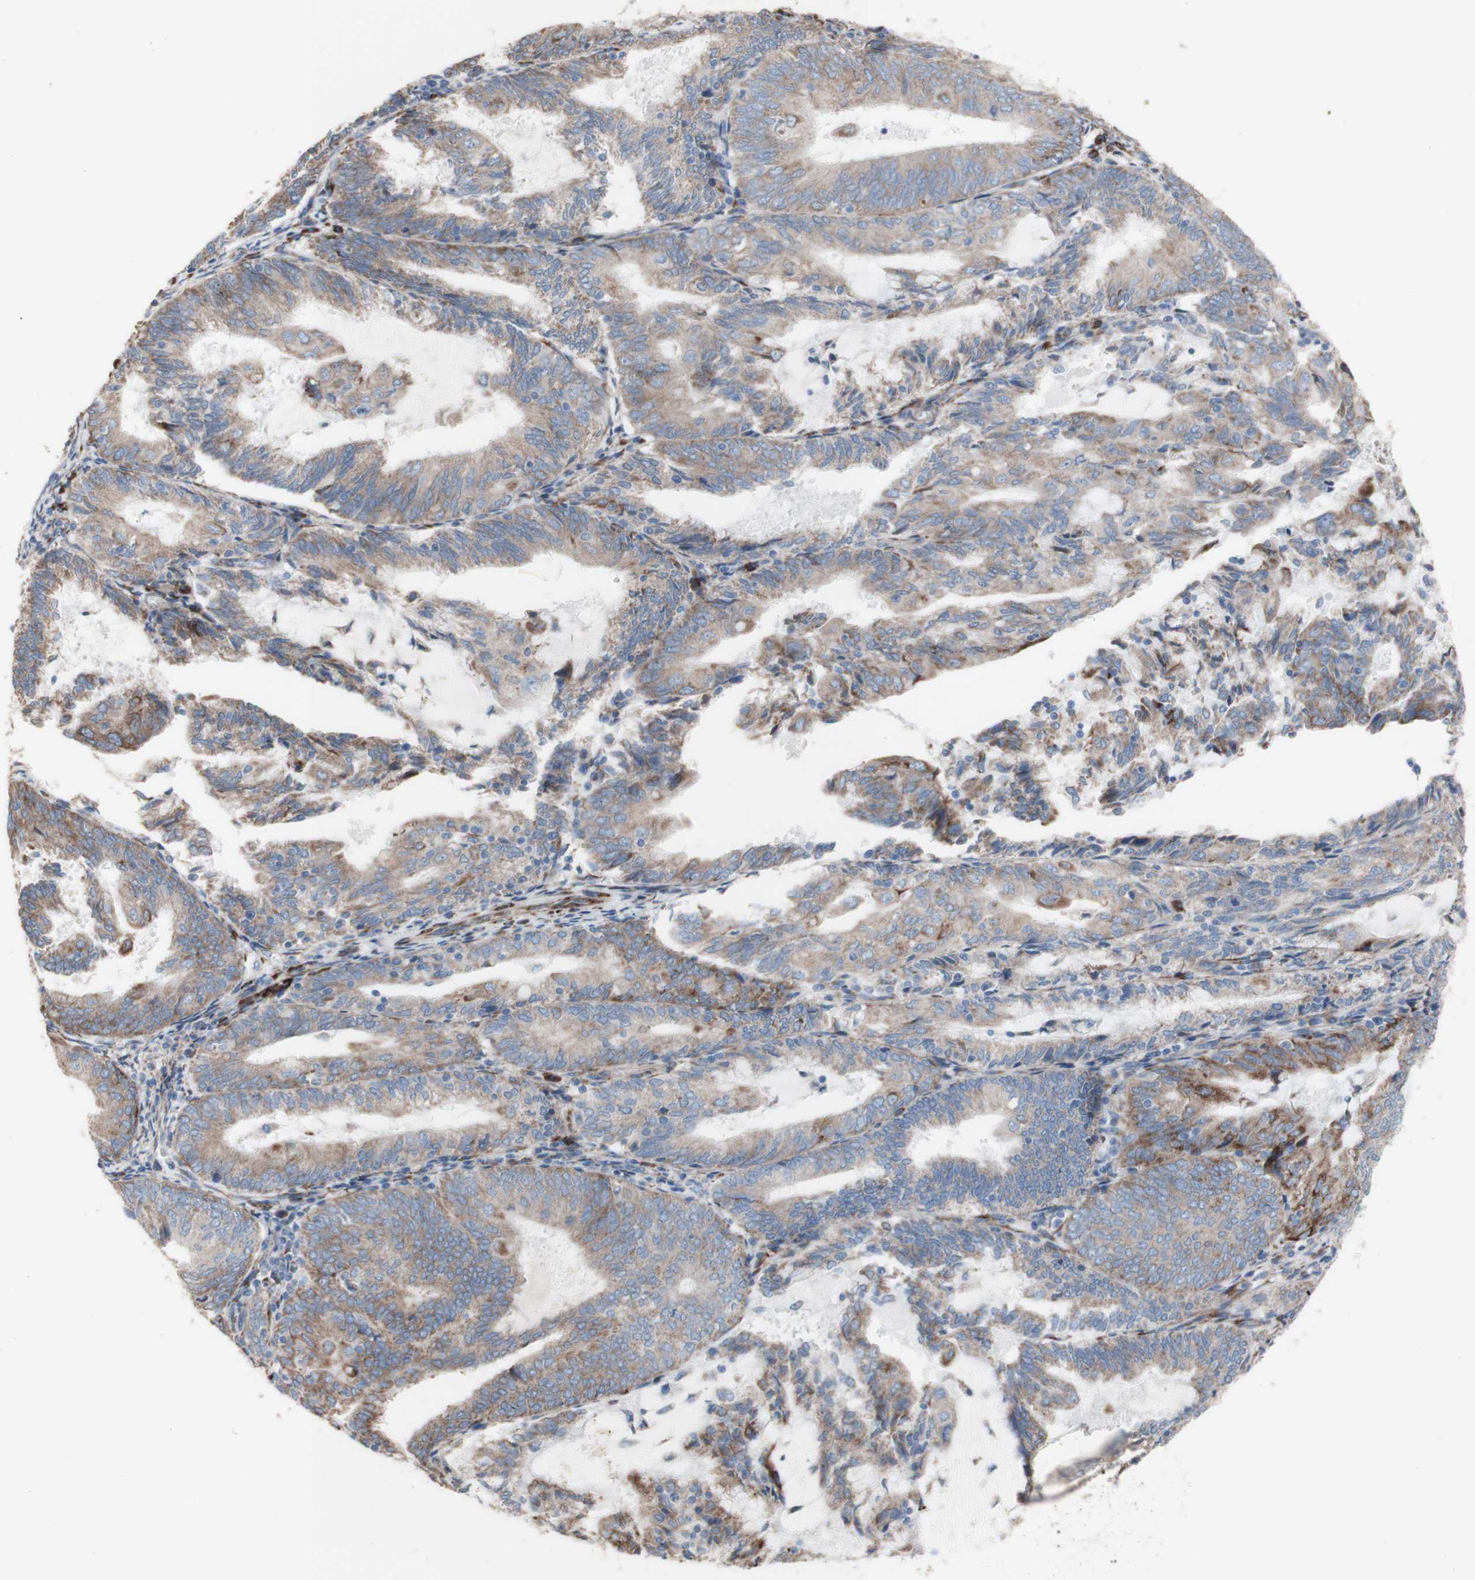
{"staining": {"intensity": "moderate", "quantity": ">75%", "location": "cytoplasmic/membranous"}, "tissue": "endometrial cancer", "cell_type": "Tumor cells", "image_type": "cancer", "snomed": [{"axis": "morphology", "description": "Adenocarcinoma, NOS"}, {"axis": "topography", "description": "Endometrium"}], "caption": "Moderate cytoplasmic/membranous staining for a protein is appreciated in approximately >75% of tumor cells of endometrial adenocarcinoma using immunohistochemistry.", "gene": "AGPAT5", "patient": {"sex": "female", "age": 81}}